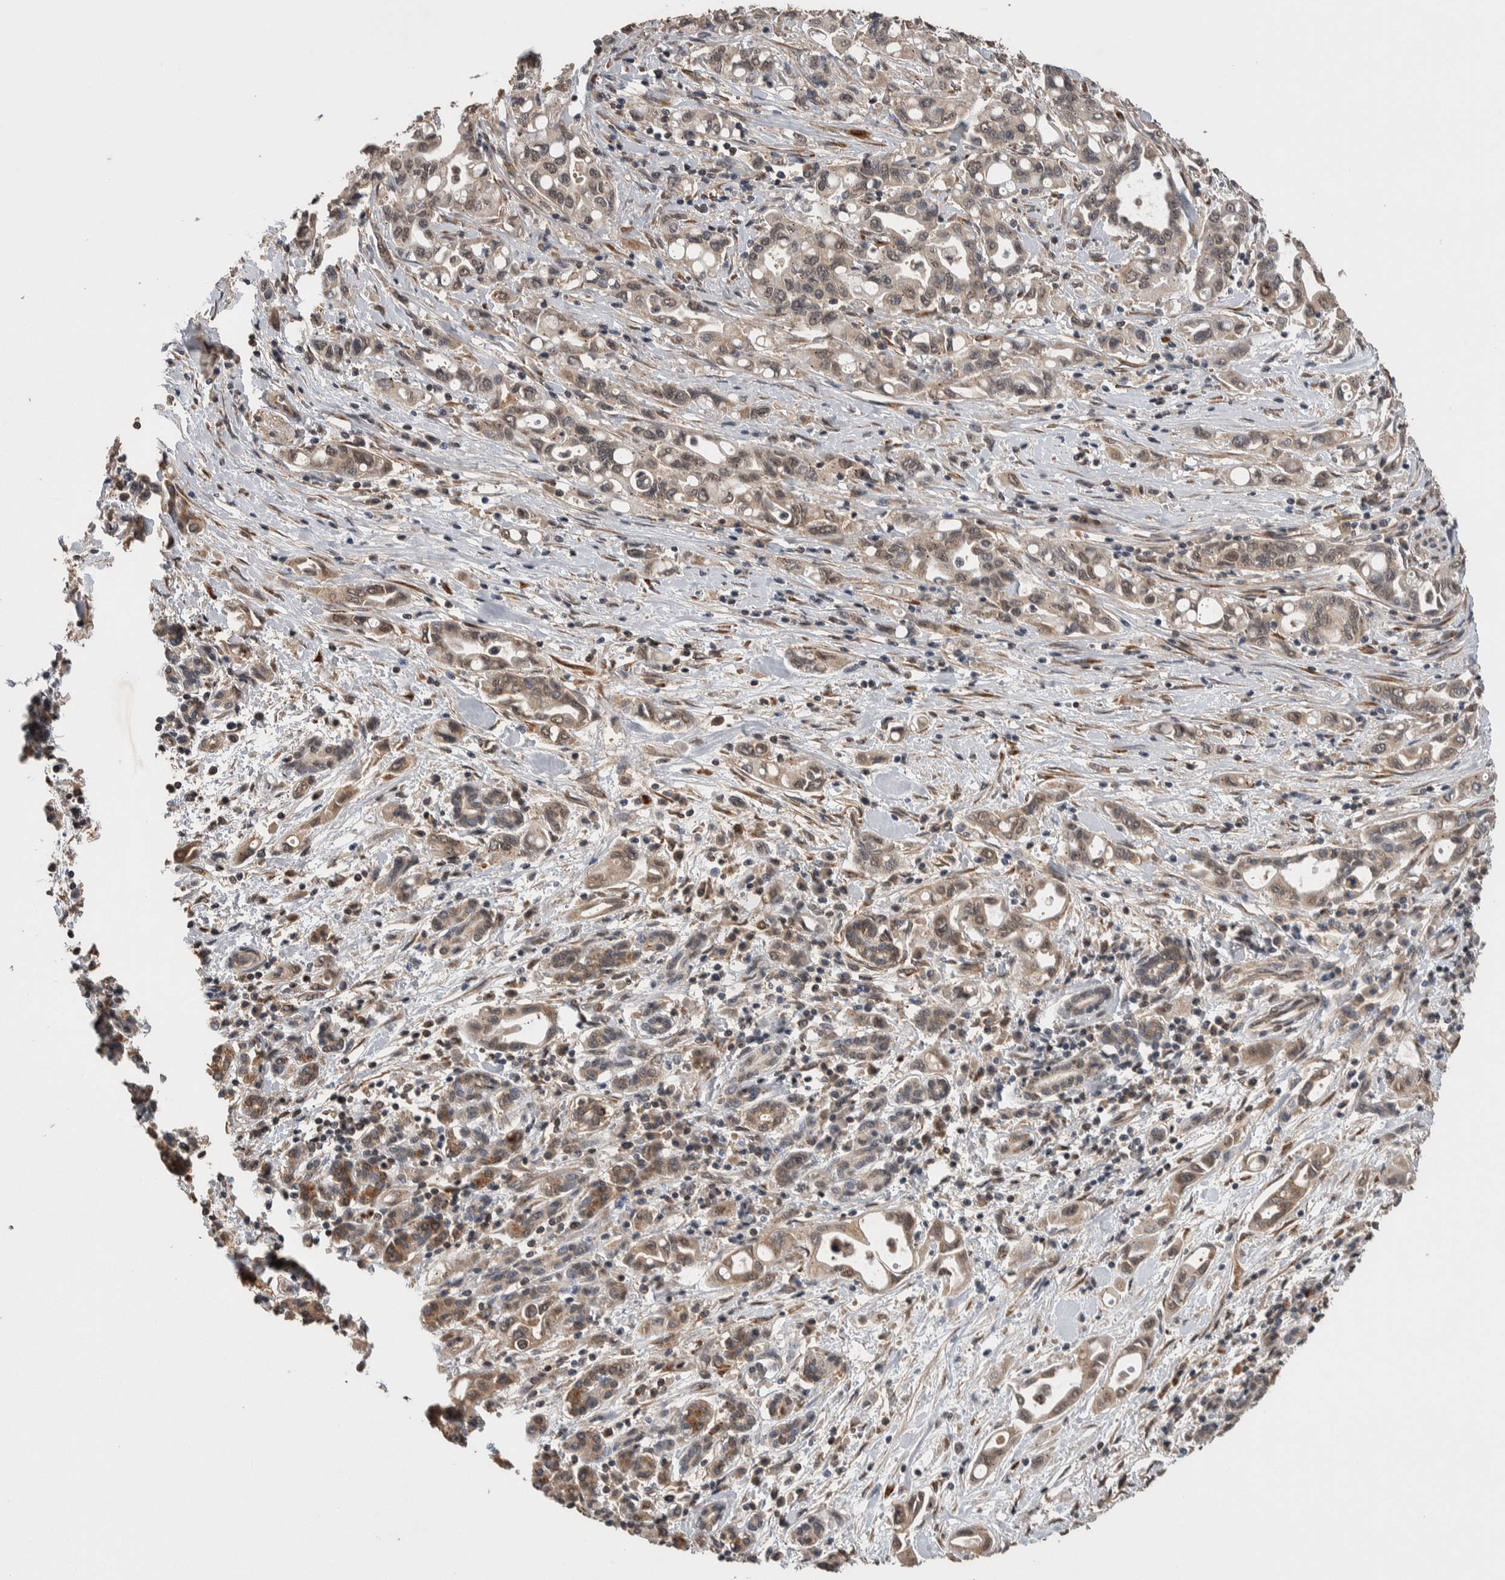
{"staining": {"intensity": "weak", "quantity": "25%-75%", "location": "cytoplasmic/membranous,nuclear"}, "tissue": "pancreatic cancer", "cell_type": "Tumor cells", "image_type": "cancer", "snomed": [{"axis": "morphology", "description": "Adenocarcinoma, NOS"}, {"axis": "topography", "description": "Pancreas"}], "caption": "Brown immunohistochemical staining in human pancreatic adenocarcinoma reveals weak cytoplasmic/membranous and nuclear expression in about 25%-75% of tumor cells.", "gene": "DVL2", "patient": {"sex": "female", "age": 57}}